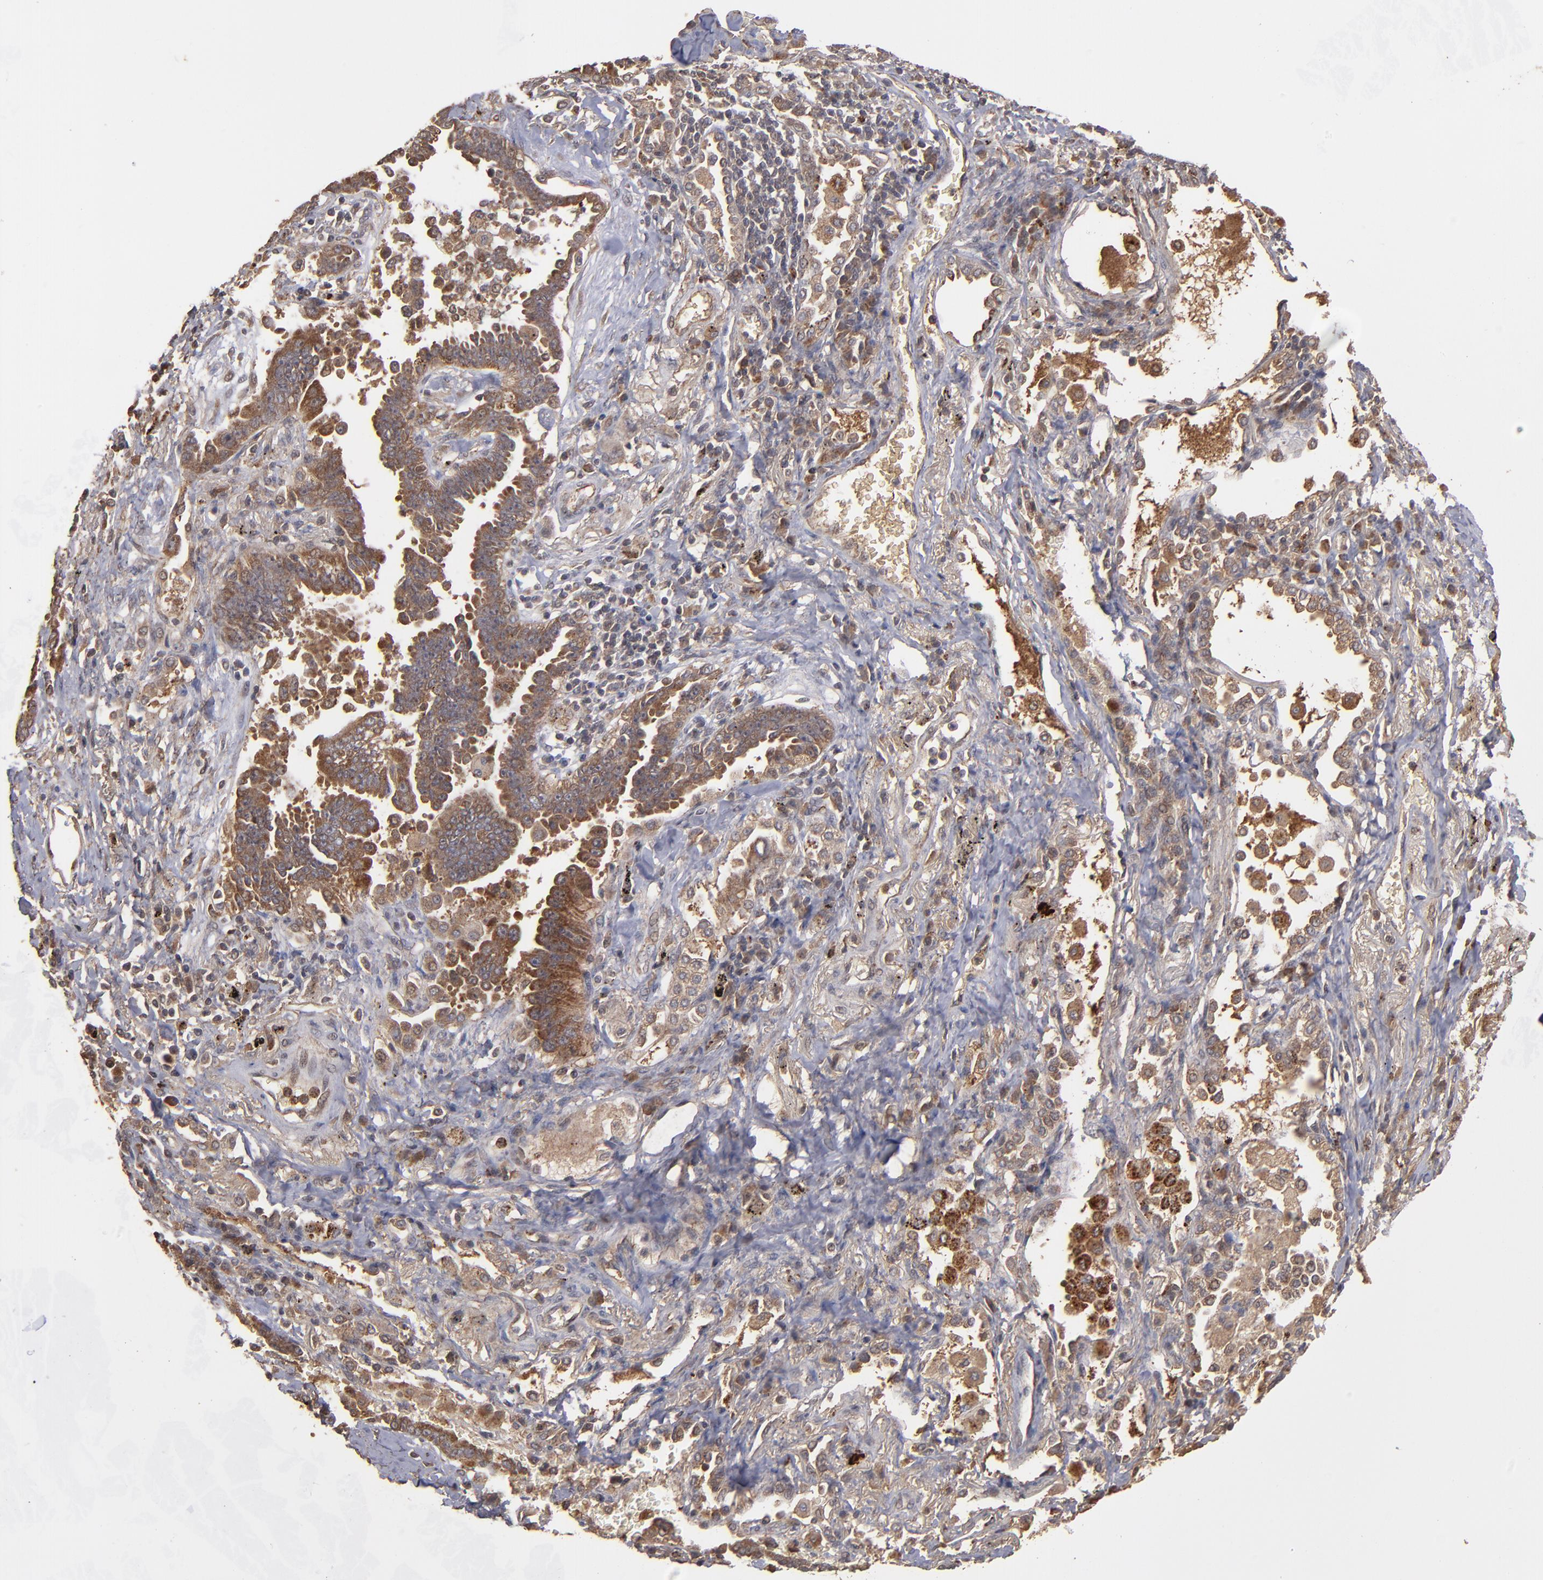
{"staining": {"intensity": "strong", "quantity": ">75%", "location": "cytoplasmic/membranous"}, "tissue": "lung cancer", "cell_type": "Tumor cells", "image_type": "cancer", "snomed": [{"axis": "morphology", "description": "Adenocarcinoma, NOS"}, {"axis": "topography", "description": "Lung"}], "caption": "Protein analysis of lung adenocarcinoma tissue demonstrates strong cytoplasmic/membranous positivity in about >75% of tumor cells. (brown staining indicates protein expression, while blue staining denotes nuclei).", "gene": "TENM1", "patient": {"sex": "female", "age": 64}}